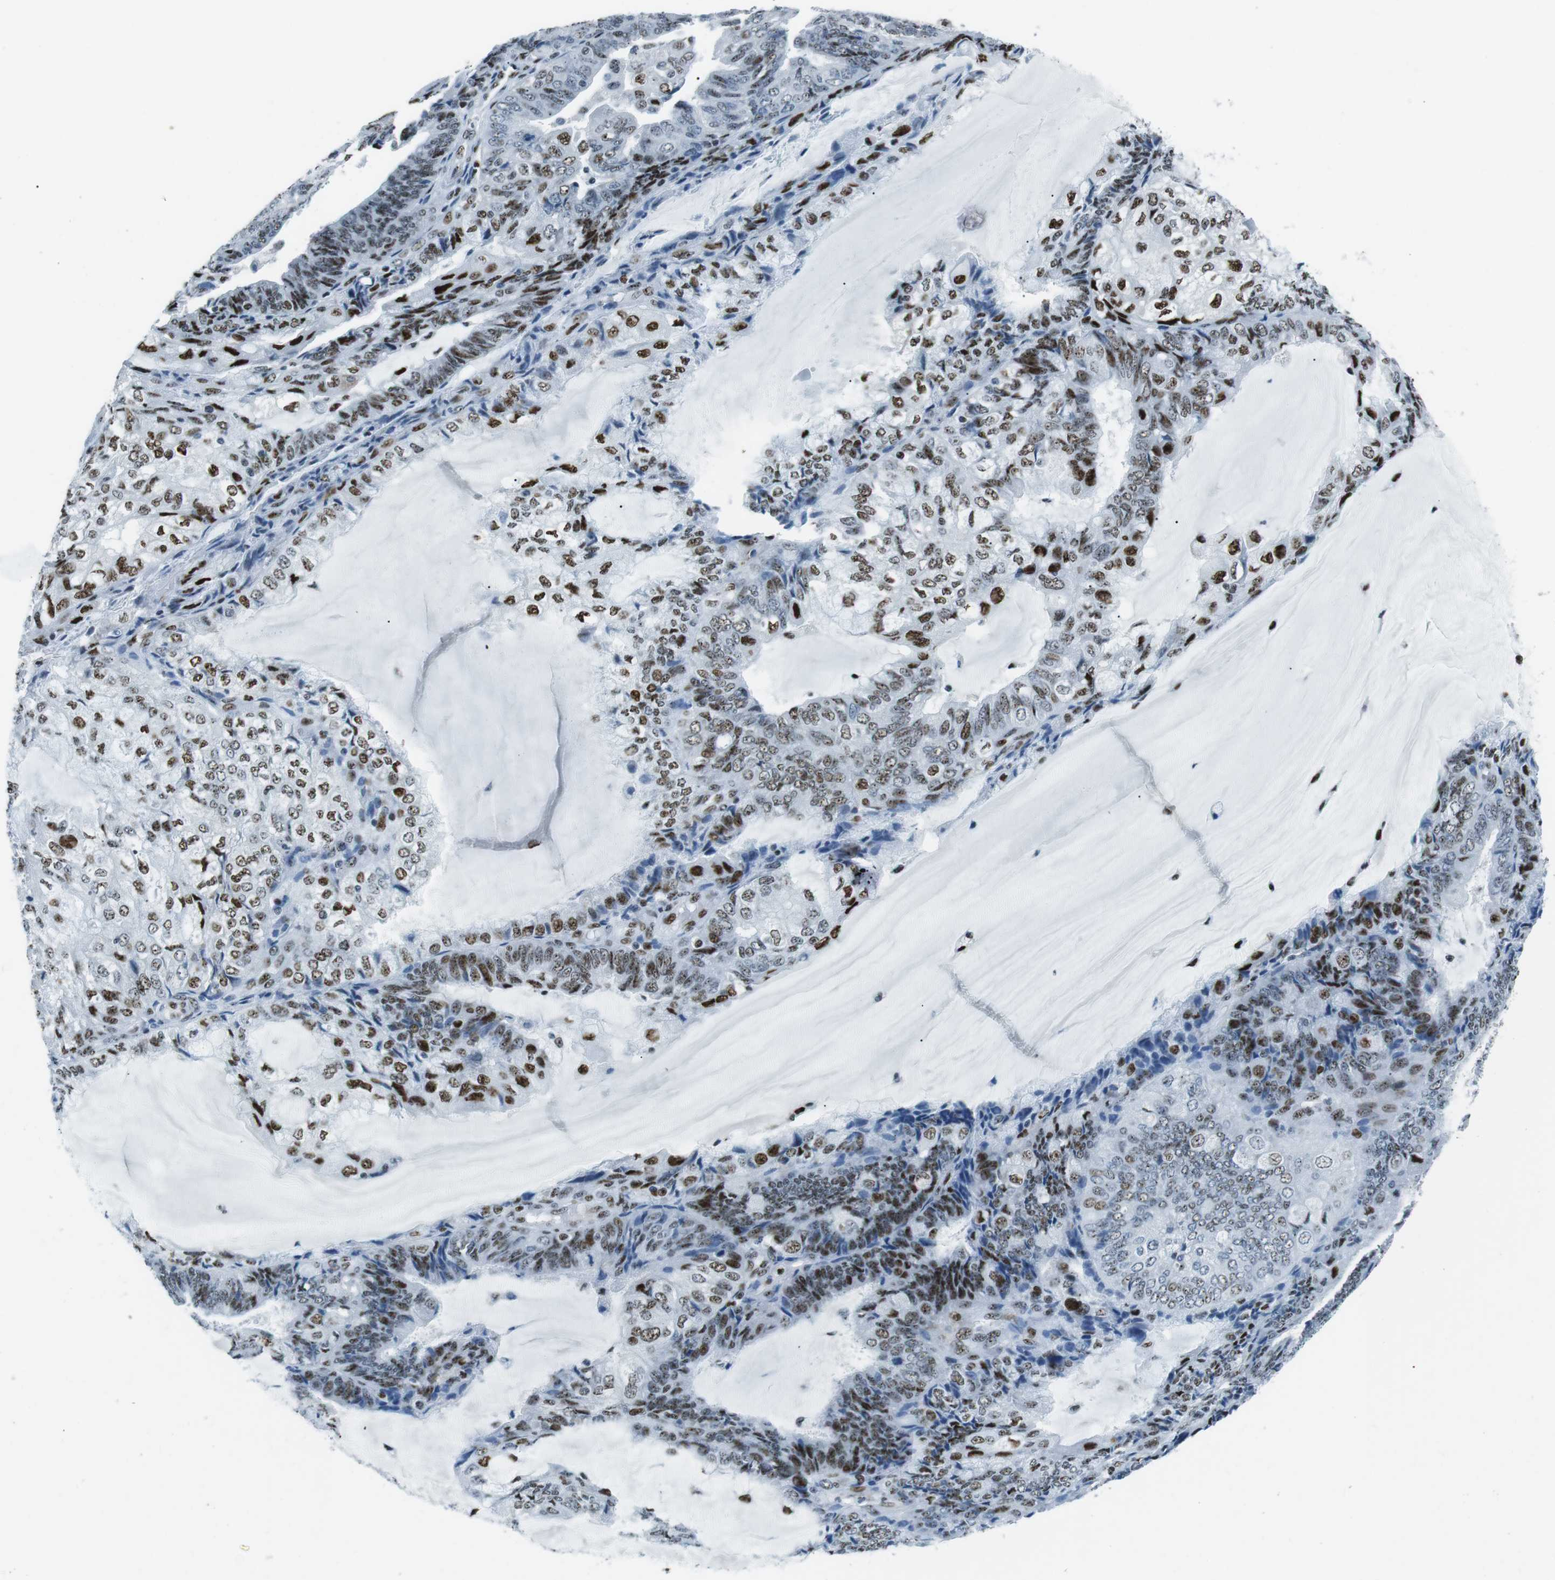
{"staining": {"intensity": "moderate", "quantity": ">75%", "location": "nuclear"}, "tissue": "endometrial cancer", "cell_type": "Tumor cells", "image_type": "cancer", "snomed": [{"axis": "morphology", "description": "Adenocarcinoma, NOS"}, {"axis": "topography", "description": "Endometrium"}], "caption": "There is medium levels of moderate nuclear positivity in tumor cells of endometrial cancer (adenocarcinoma), as demonstrated by immunohistochemical staining (brown color).", "gene": "PML", "patient": {"sex": "female", "age": 81}}